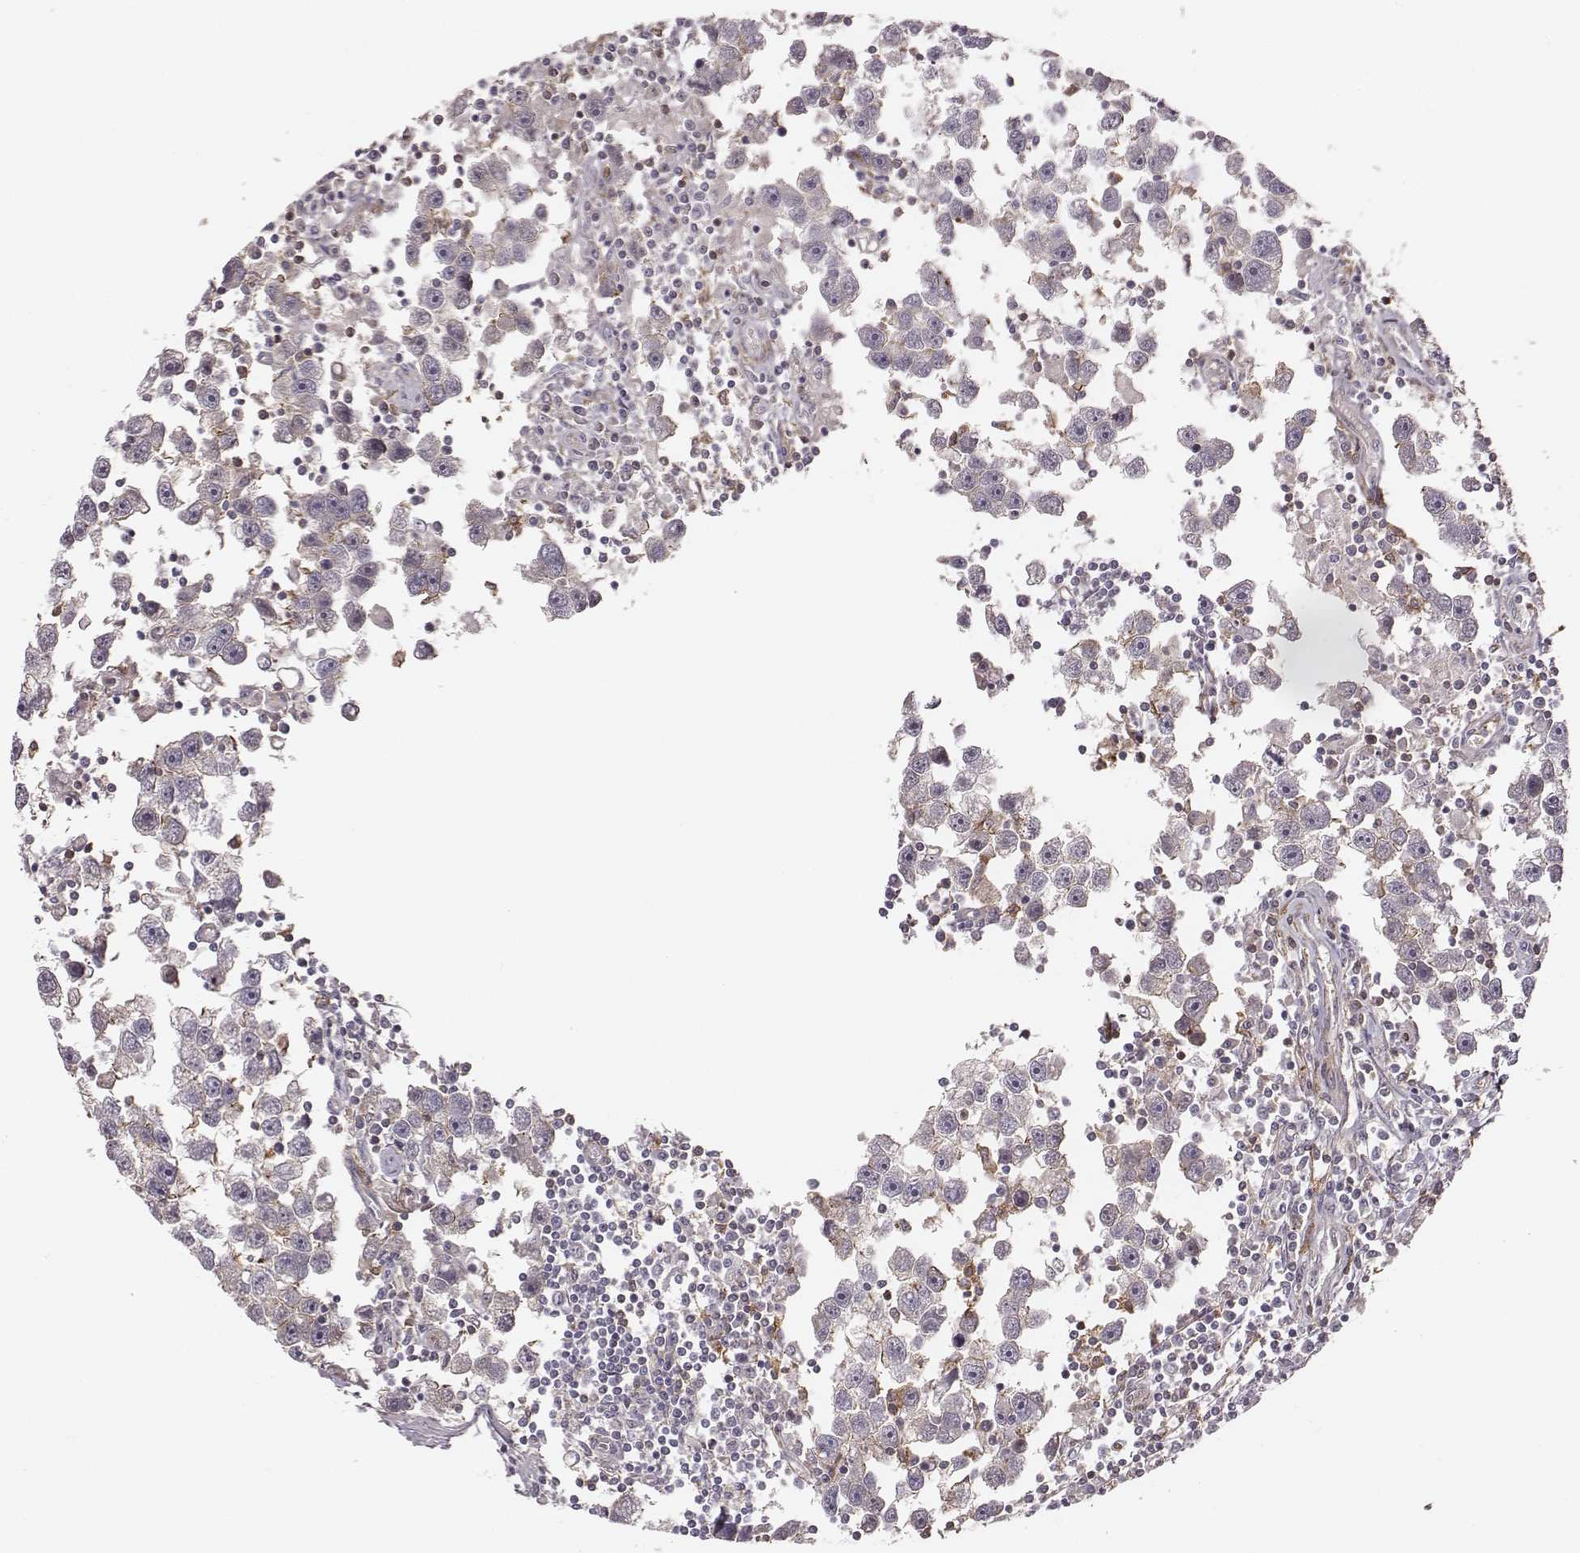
{"staining": {"intensity": "negative", "quantity": "none", "location": "none"}, "tissue": "testis cancer", "cell_type": "Tumor cells", "image_type": "cancer", "snomed": [{"axis": "morphology", "description": "Seminoma, NOS"}, {"axis": "topography", "description": "Testis"}], "caption": "The photomicrograph displays no significant expression in tumor cells of testis seminoma. The staining was performed using DAB (3,3'-diaminobenzidine) to visualize the protein expression in brown, while the nuclei were stained in blue with hematoxylin (Magnification: 20x).", "gene": "ZYX", "patient": {"sex": "male", "age": 30}}